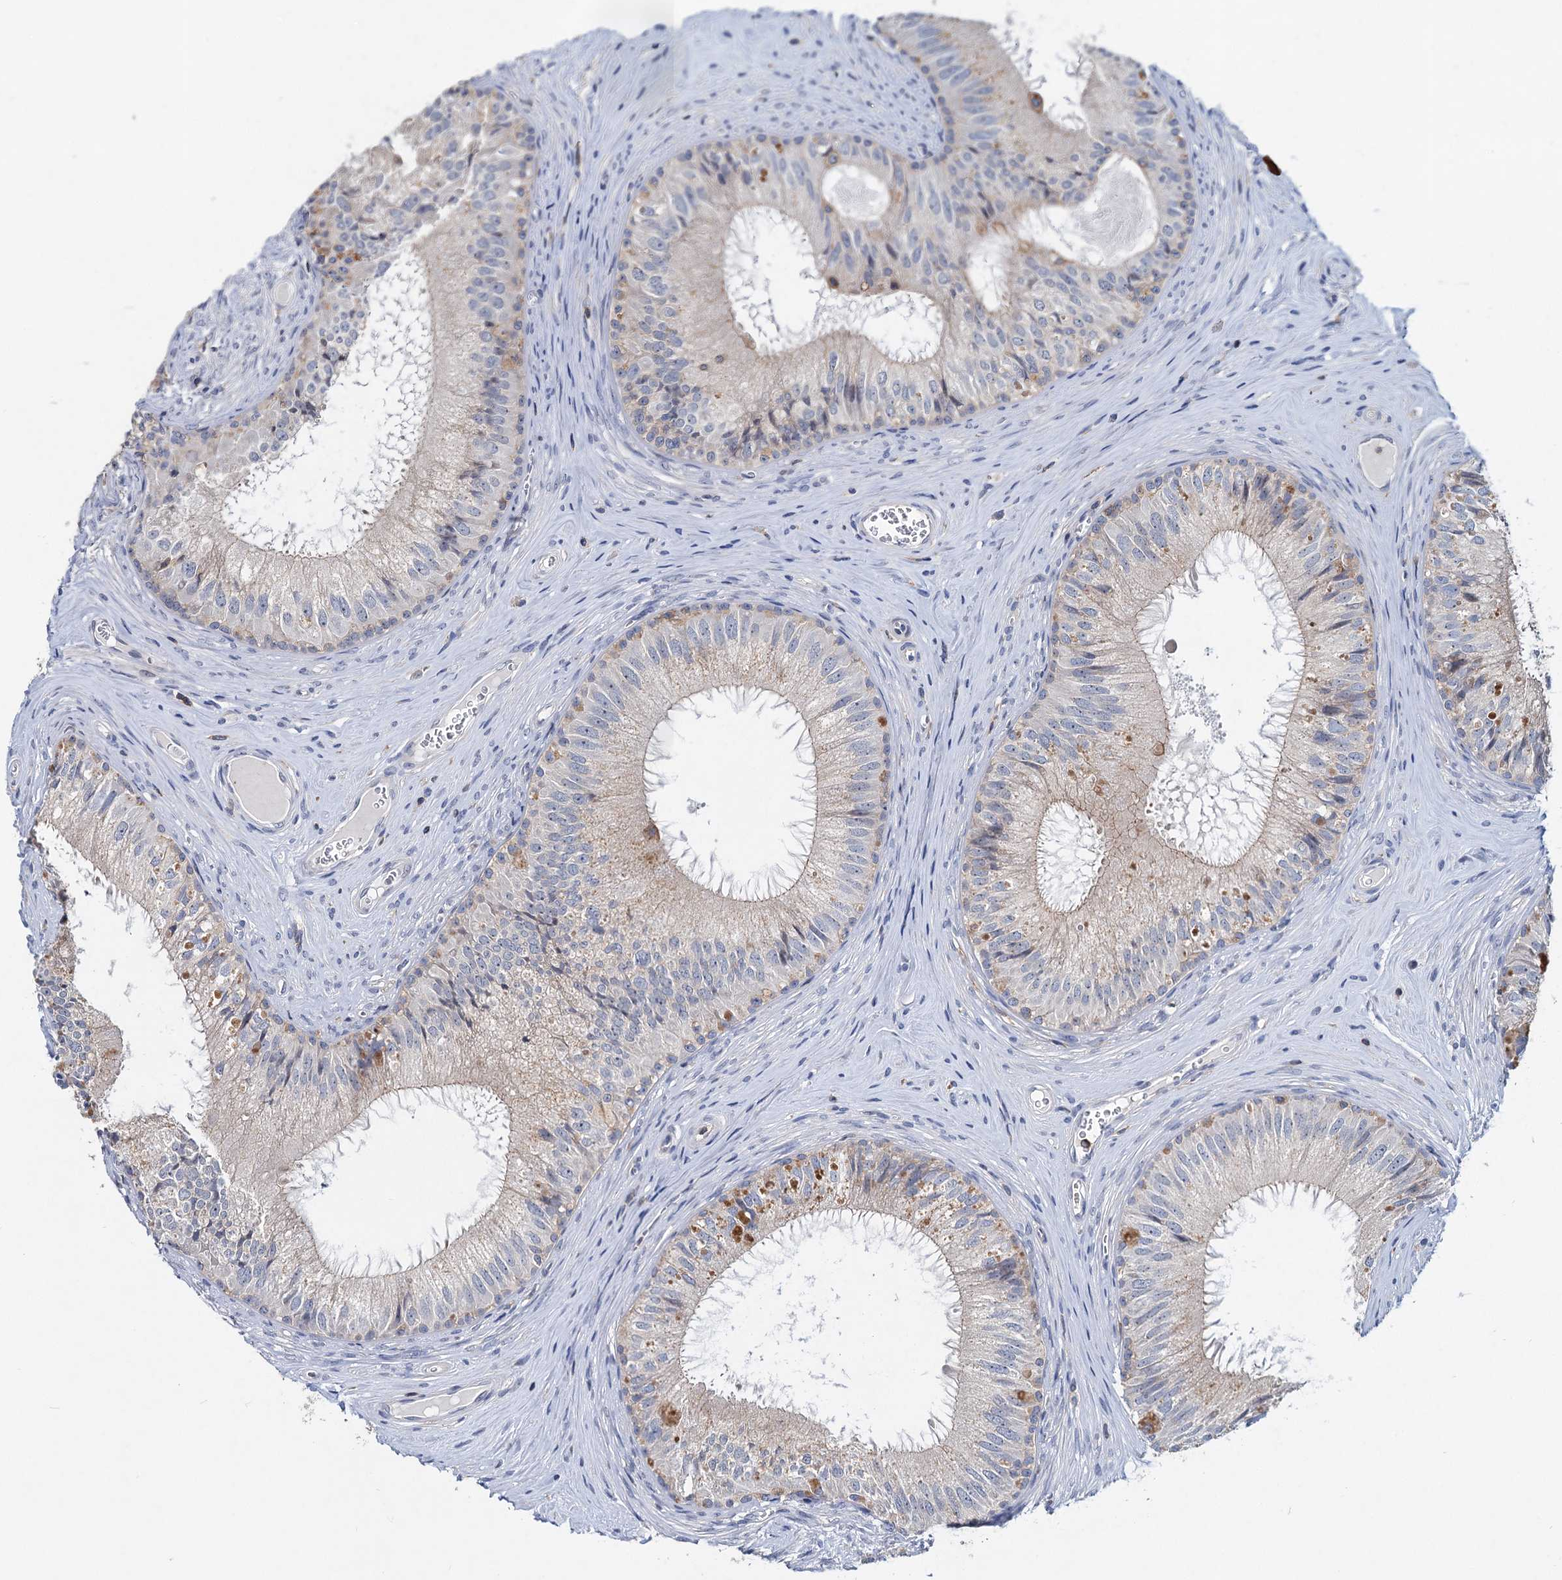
{"staining": {"intensity": "weak", "quantity": "25%-75%", "location": "cytoplasmic/membranous"}, "tissue": "epididymis", "cell_type": "Glandular cells", "image_type": "normal", "snomed": [{"axis": "morphology", "description": "Normal tissue, NOS"}, {"axis": "topography", "description": "Epididymis"}], "caption": "Normal epididymis was stained to show a protein in brown. There is low levels of weak cytoplasmic/membranous expression in about 25%-75% of glandular cells. The staining was performed using DAB (3,3'-diaminobenzidine), with brown indicating positive protein expression. Nuclei are stained blue with hematoxylin.", "gene": "LRCH4", "patient": {"sex": "male", "age": 46}}